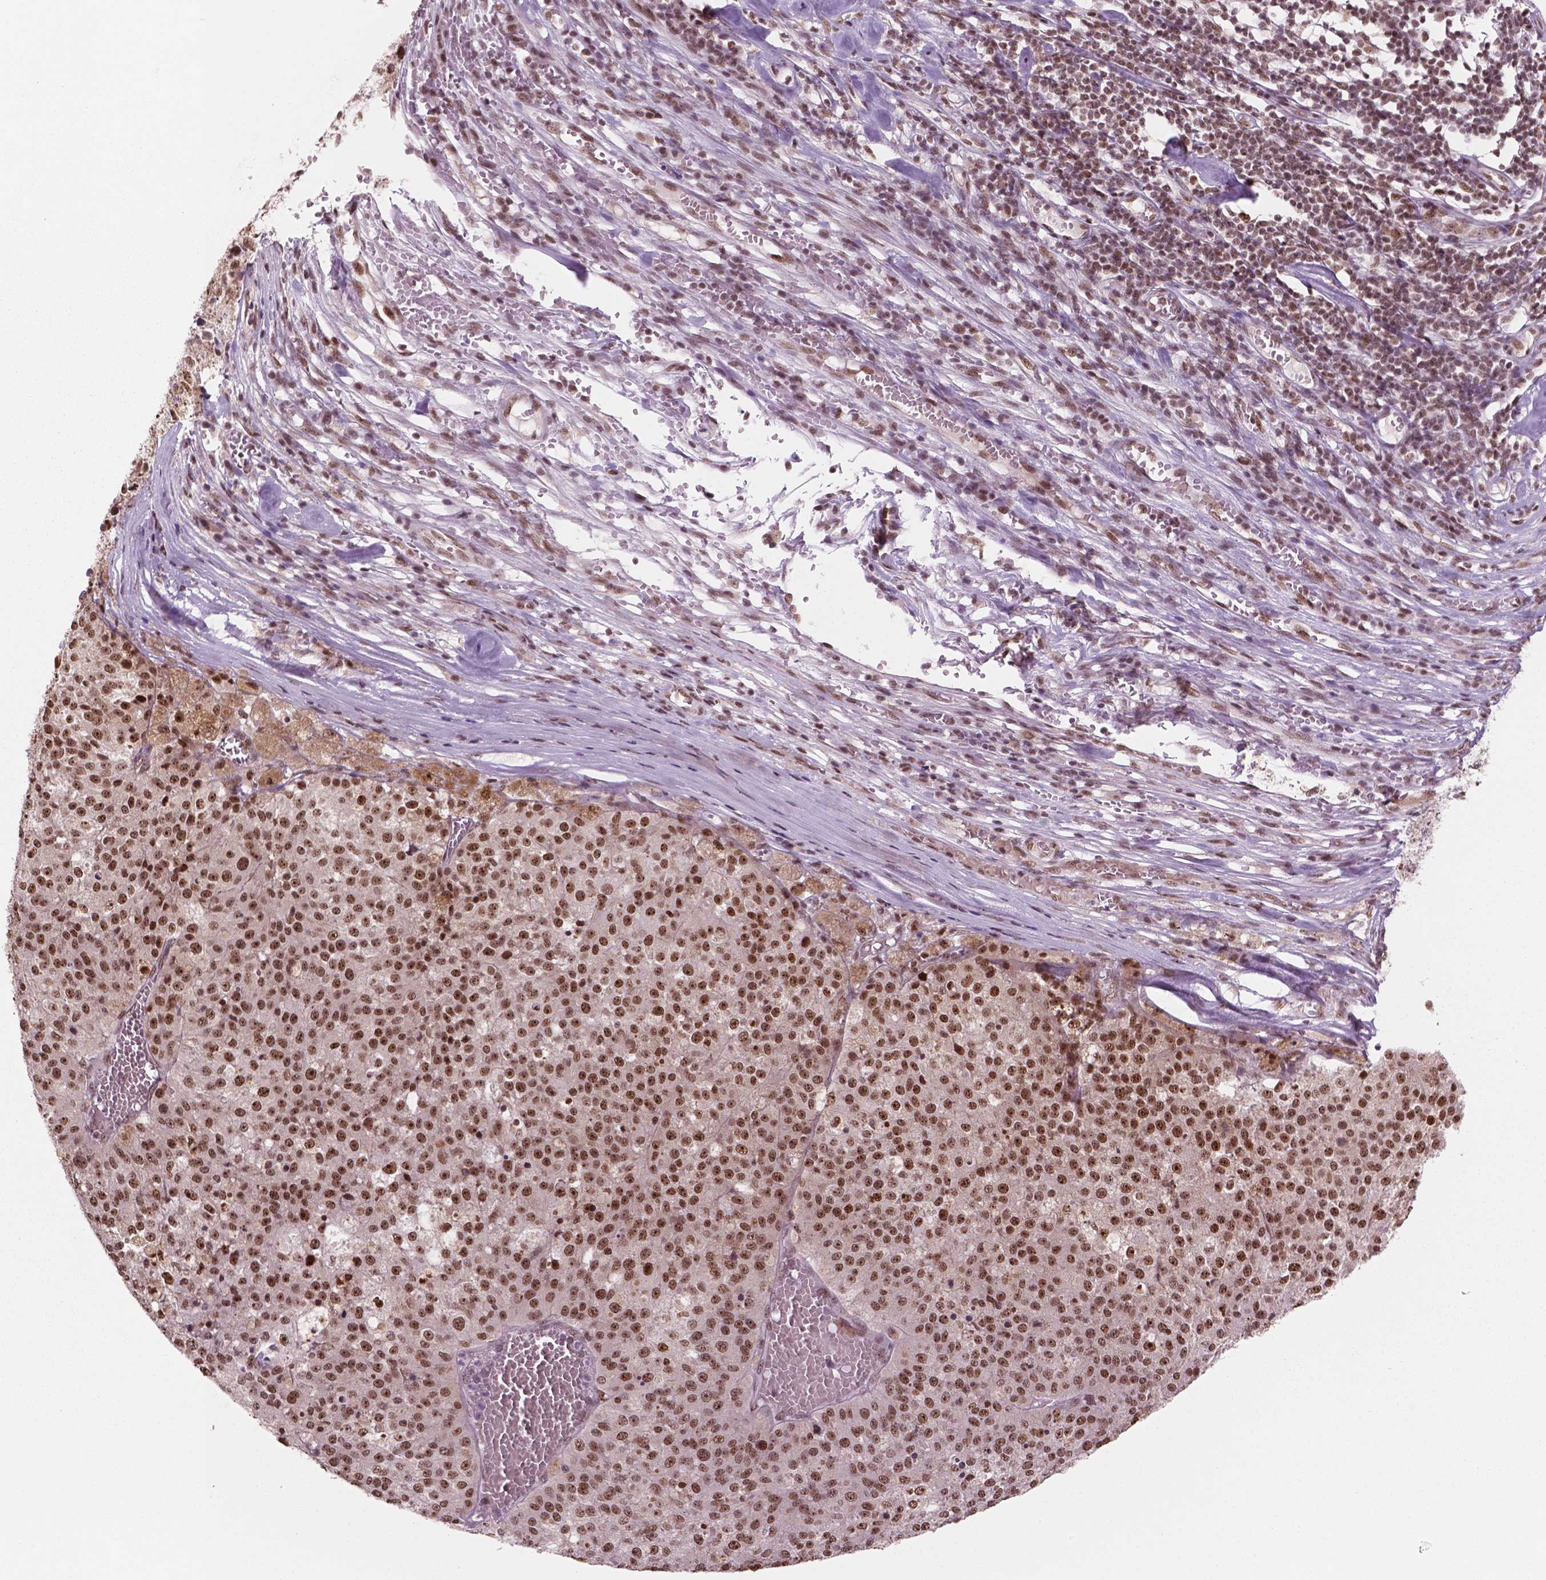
{"staining": {"intensity": "strong", "quantity": ">75%", "location": "nuclear"}, "tissue": "melanoma", "cell_type": "Tumor cells", "image_type": "cancer", "snomed": [{"axis": "morphology", "description": "Malignant melanoma, Metastatic site"}, {"axis": "topography", "description": "Lymph node"}], "caption": "A histopathology image of human malignant melanoma (metastatic site) stained for a protein shows strong nuclear brown staining in tumor cells.", "gene": "POLR2E", "patient": {"sex": "female", "age": 64}}